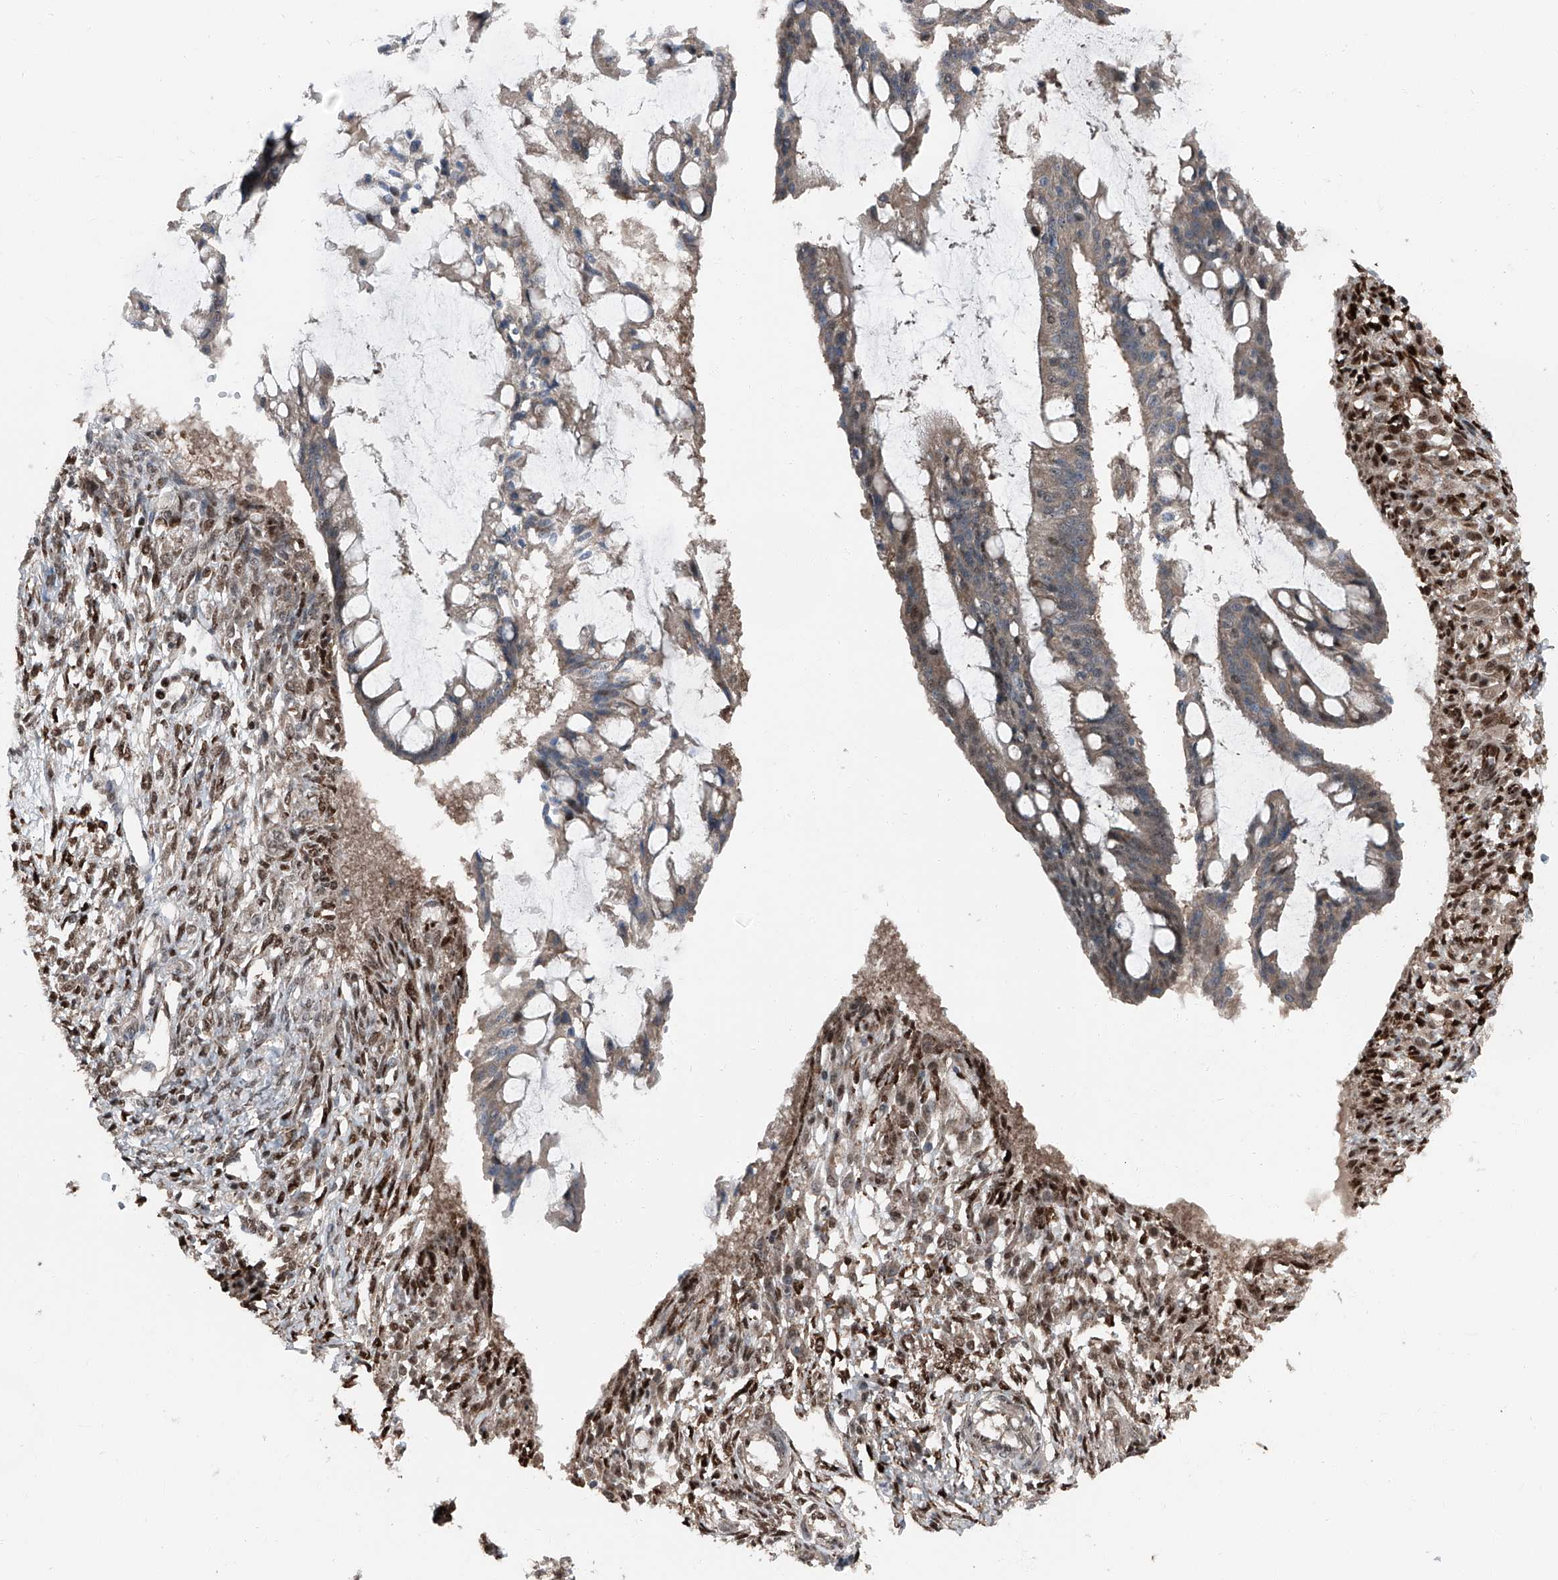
{"staining": {"intensity": "weak", "quantity": "25%-75%", "location": "cytoplasmic/membranous,nuclear"}, "tissue": "ovarian cancer", "cell_type": "Tumor cells", "image_type": "cancer", "snomed": [{"axis": "morphology", "description": "Cystadenocarcinoma, mucinous, NOS"}, {"axis": "topography", "description": "Ovary"}], "caption": "A low amount of weak cytoplasmic/membranous and nuclear positivity is appreciated in approximately 25%-75% of tumor cells in ovarian cancer (mucinous cystadenocarcinoma) tissue.", "gene": "FKBP5", "patient": {"sex": "female", "age": 73}}